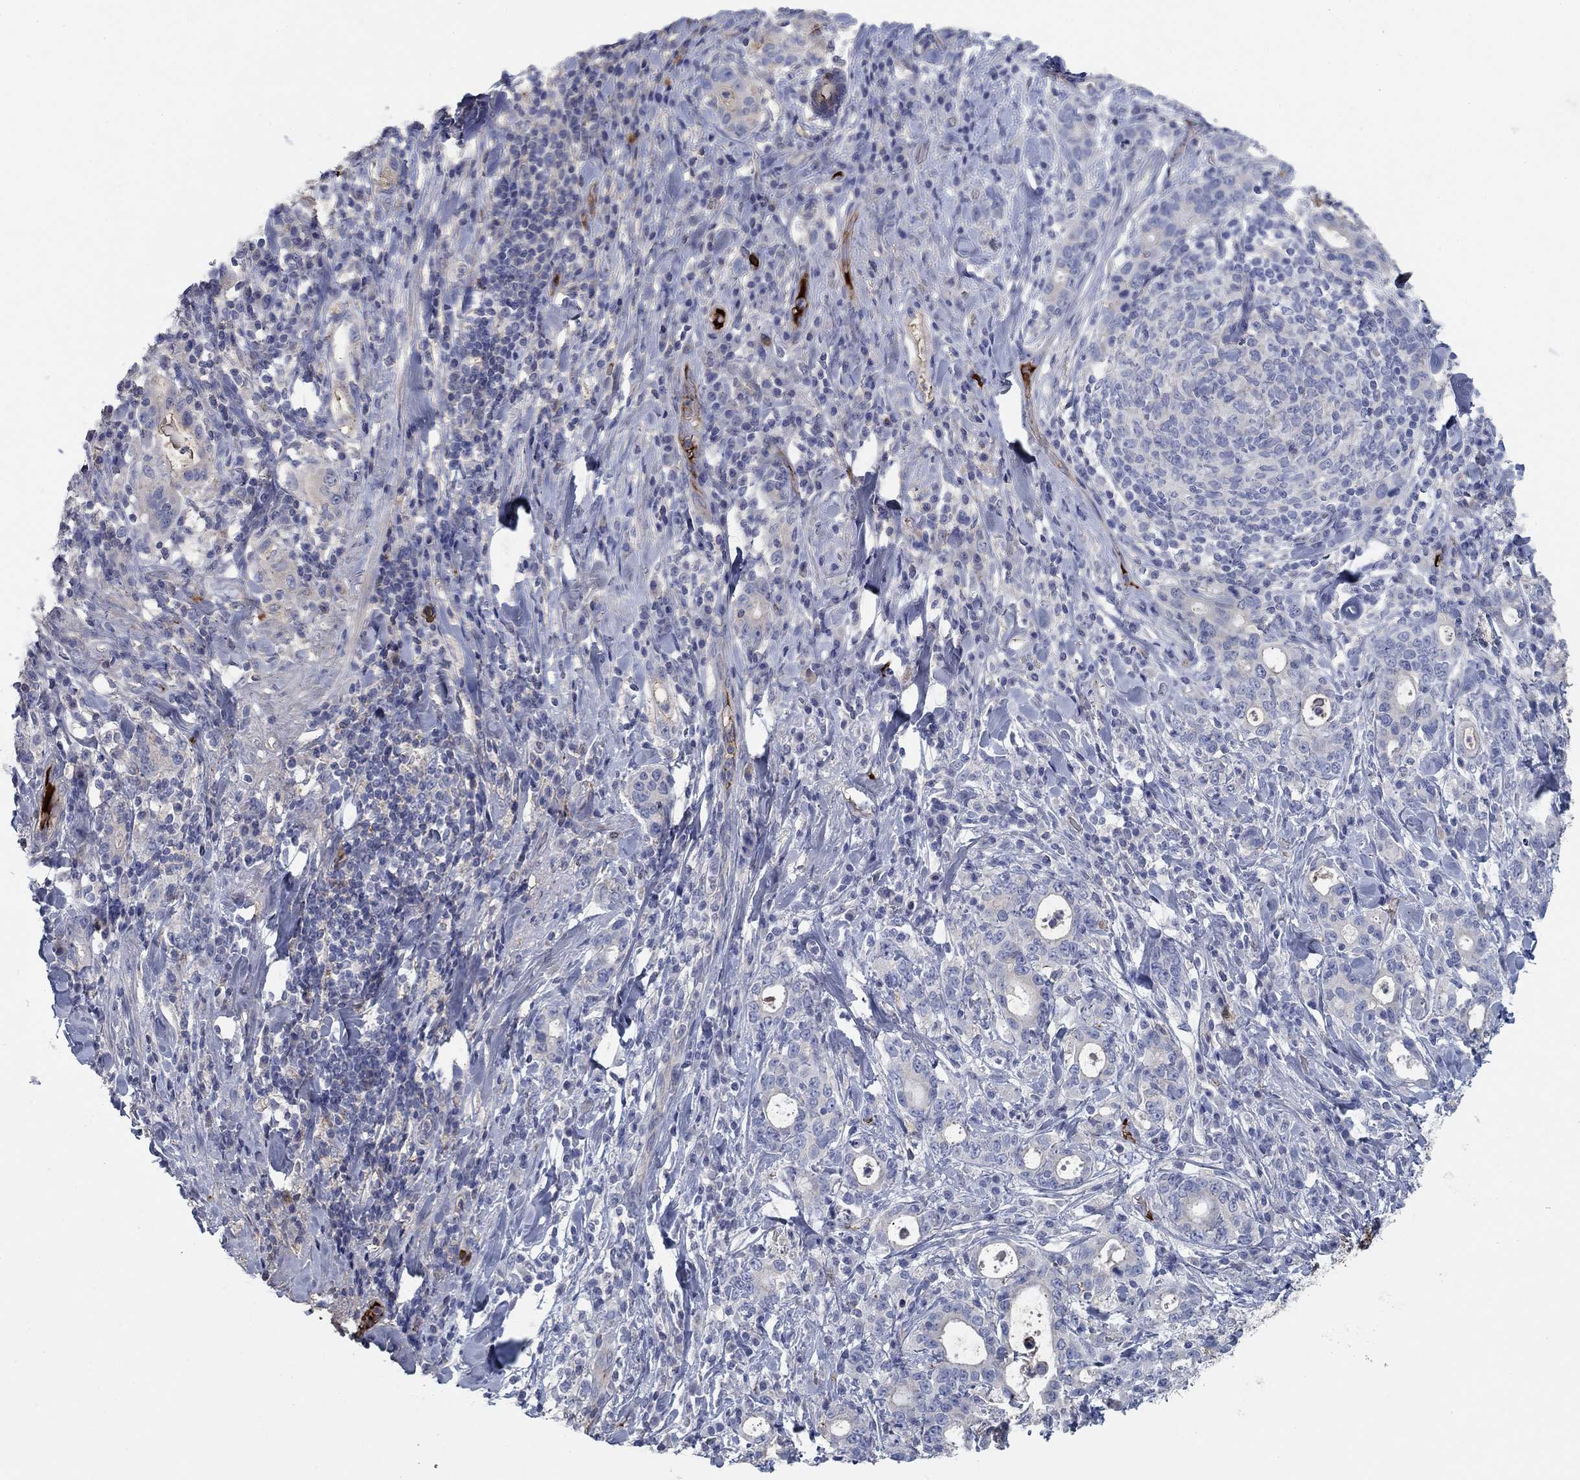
{"staining": {"intensity": "negative", "quantity": "none", "location": "none"}, "tissue": "stomach cancer", "cell_type": "Tumor cells", "image_type": "cancer", "snomed": [{"axis": "morphology", "description": "Adenocarcinoma, NOS"}, {"axis": "topography", "description": "Stomach"}], "caption": "IHC of stomach cancer exhibits no positivity in tumor cells.", "gene": "APOC3", "patient": {"sex": "male", "age": 79}}